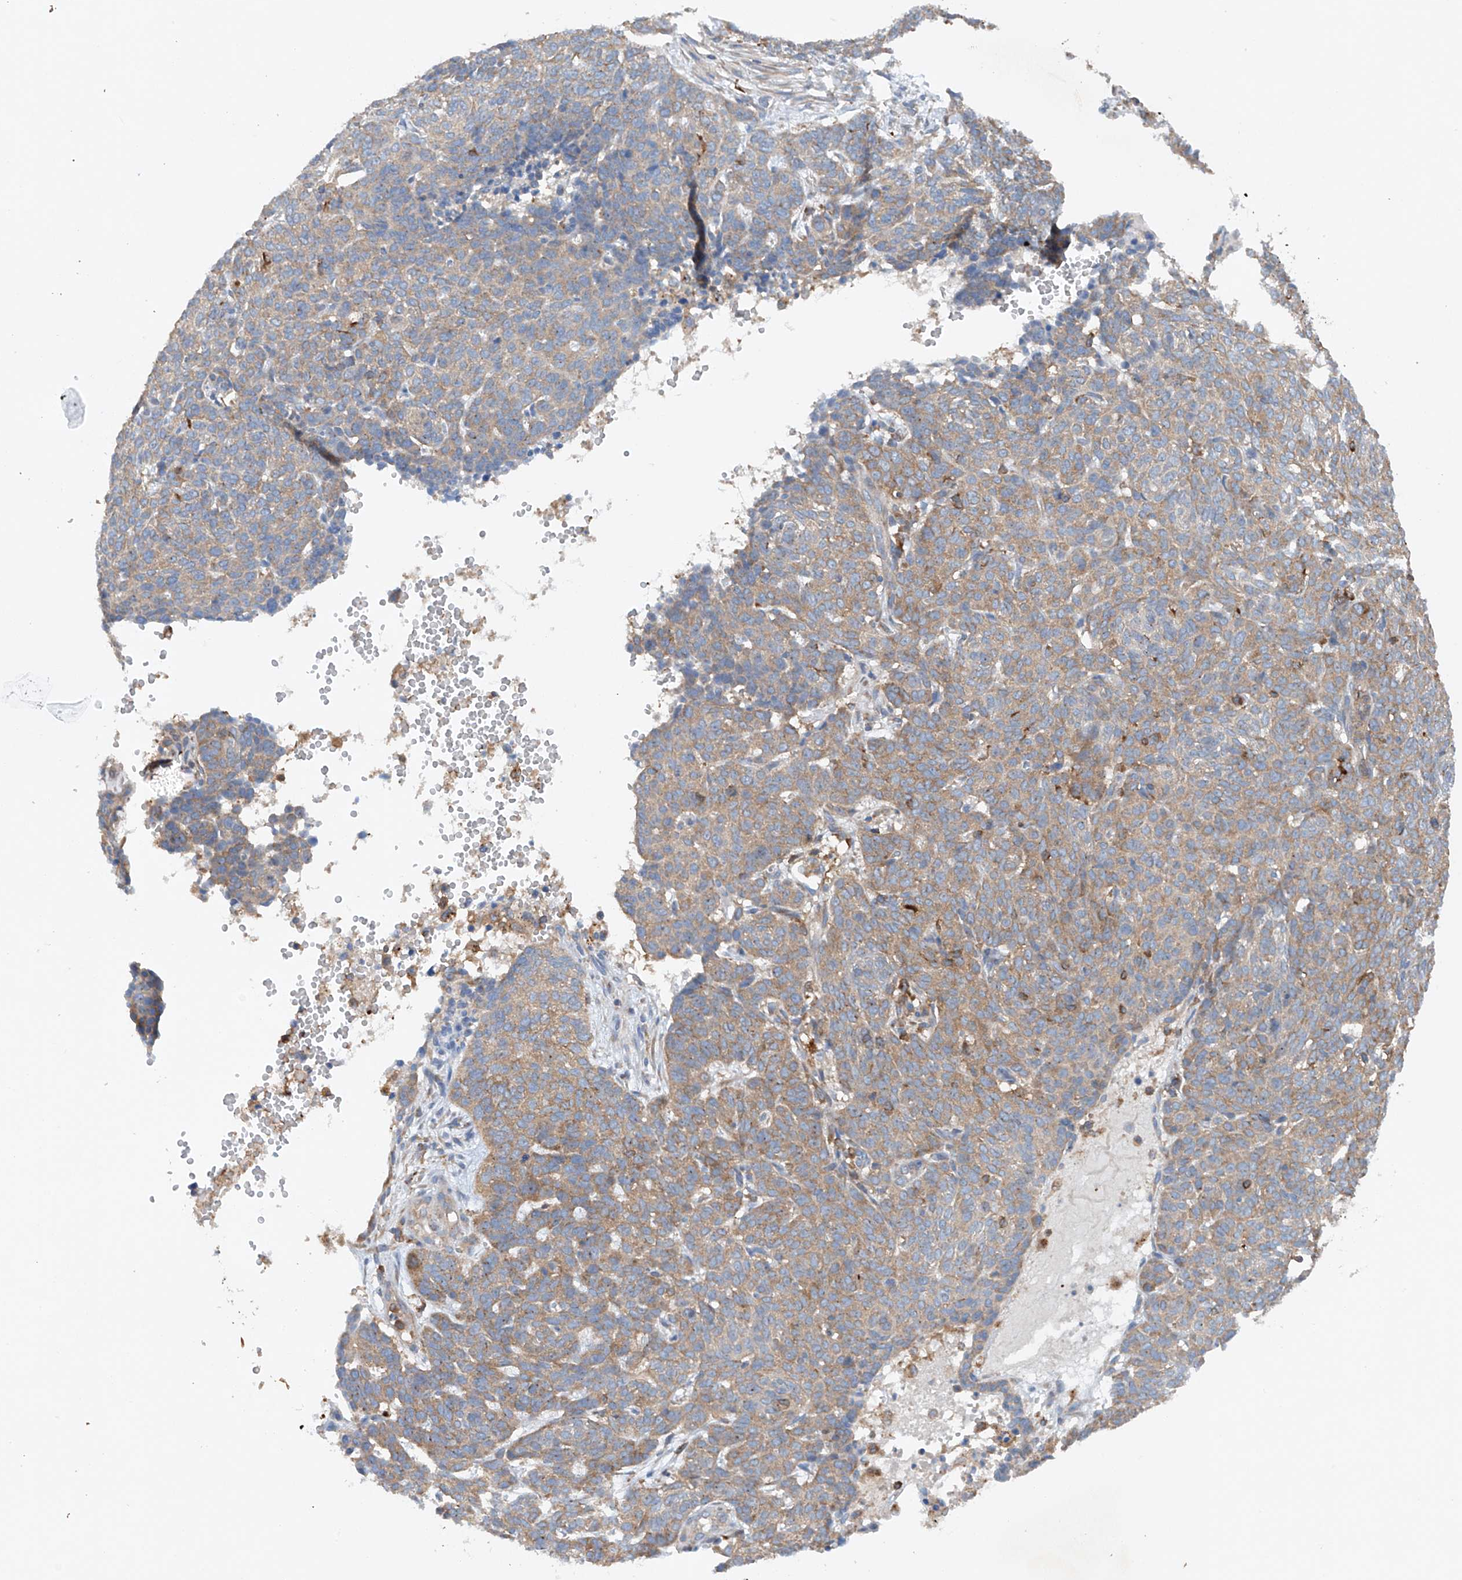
{"staining": {"intensity": "moderate", "quantity": "25%-75%", "location": "cytoplasmic/membranous"}, "tissue": "skin cancer", "cell_type": "Tumor cells", "image_type": "cancer", "snomed": [{"axis": "morphology", "description": "Basal cell carcinoma"}, {"axis": "topography", "description": "Skin"}], "caption": "Basal cell carcinoma (skin) tissue shows moderate cytoplasmic/membranous staining in approximately 25%-75% of tumor cells, visualized by immunohistochemistry. (Brightfield microscopy of DAB IHC at high magnification).", "gene": "CEP85L", "patient": {"sex": "male", "age": 85}}